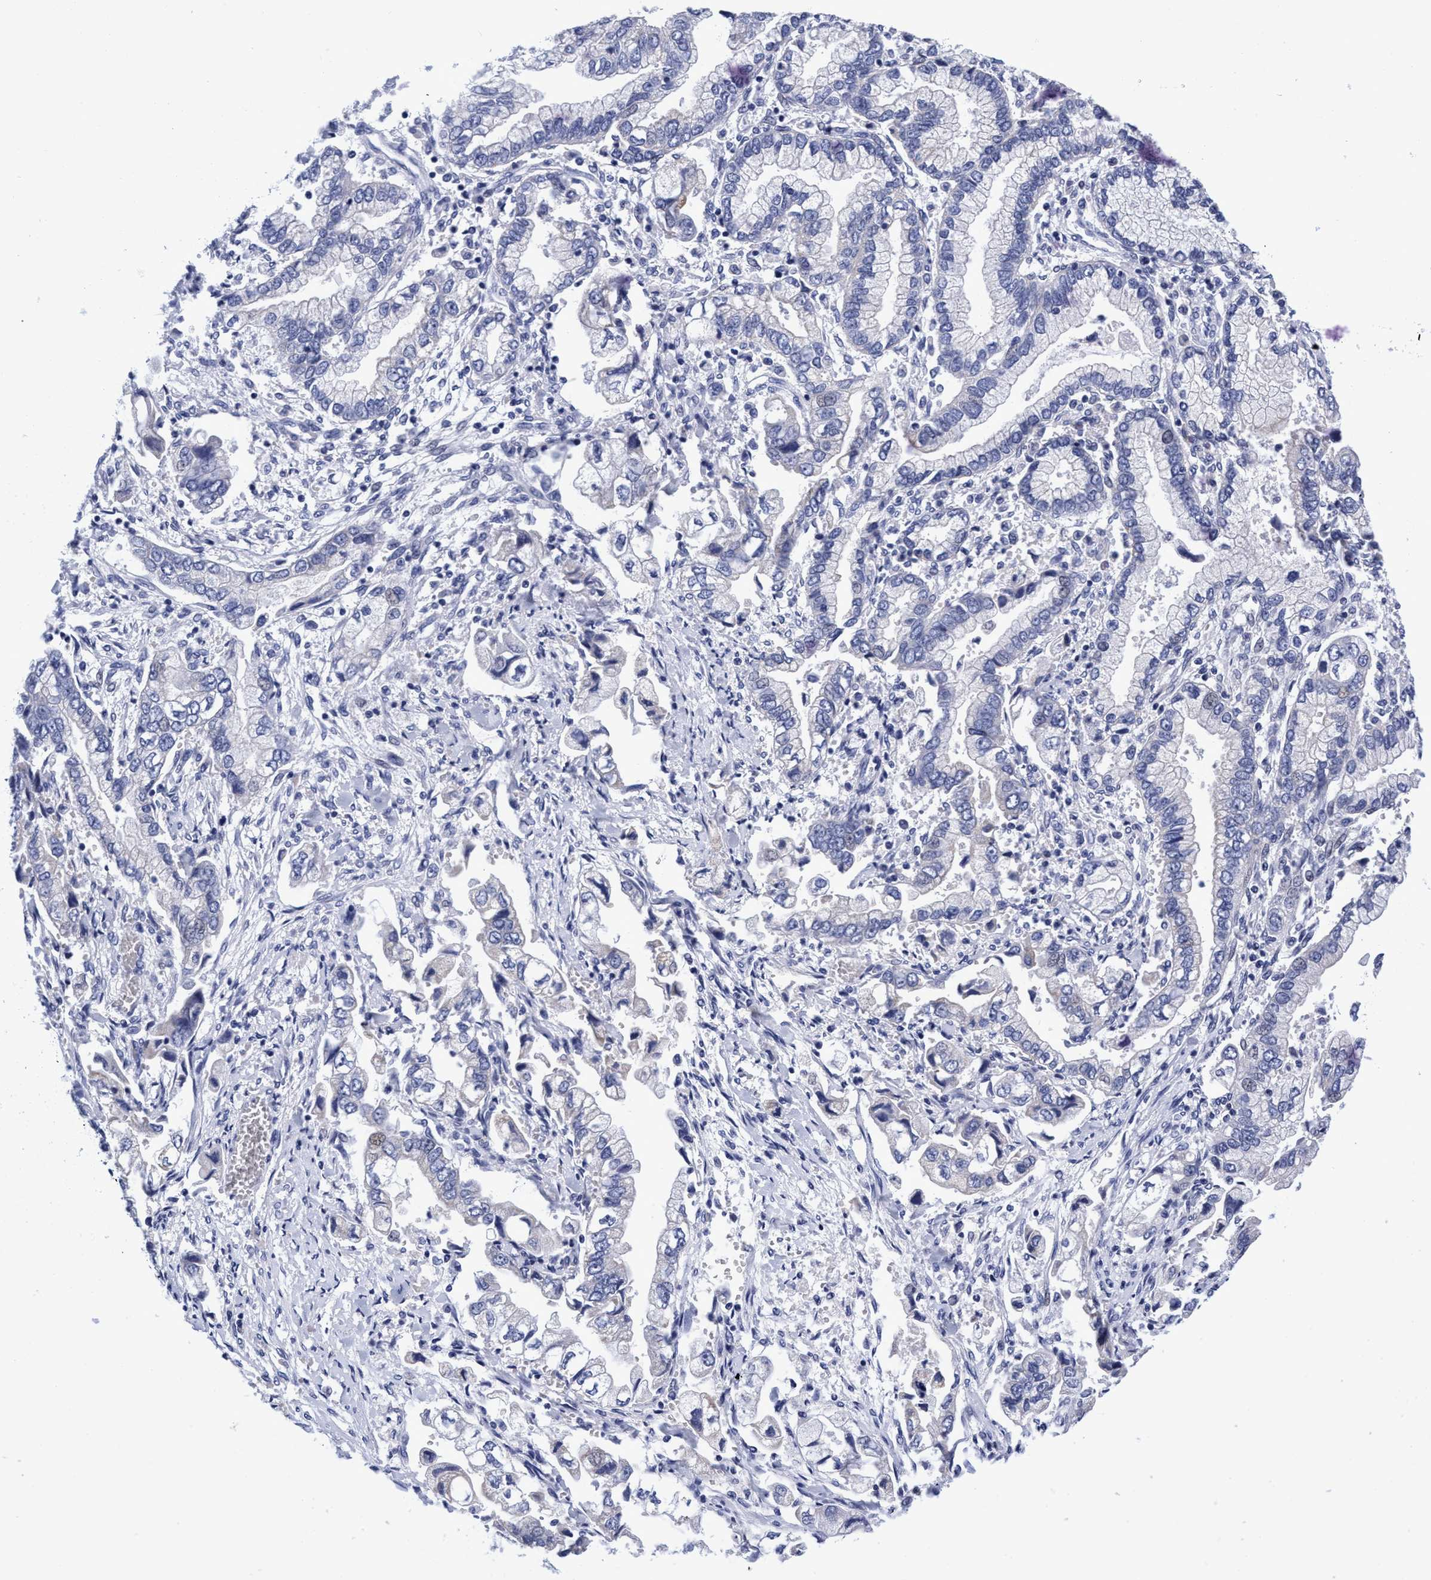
{"staining": {"intensity": "negative", "quantity": "none", "location": "none"}, "tissue": "stomach cancer", "cell_type": "Tumor cells", "image_type": "cancer", "snomed": [{"axis": "morphology", "description": "Normal tissue, NOS"}, {"axis": "morphology", "description": "Adenocarcinoma, NOS"}, {"axis": "topography", "description": "Stomach"}], "caption": "High magnification brightfield microscopy of stomach adenocarcinoma stained with DAB (3,3'-diaminobenzidine) (brown) and counterstained with hematoxylin (blue): tumor cells show no significant staining.", "gene": "PLPPR1", "patient": {"sex": "male", "age": 62}}